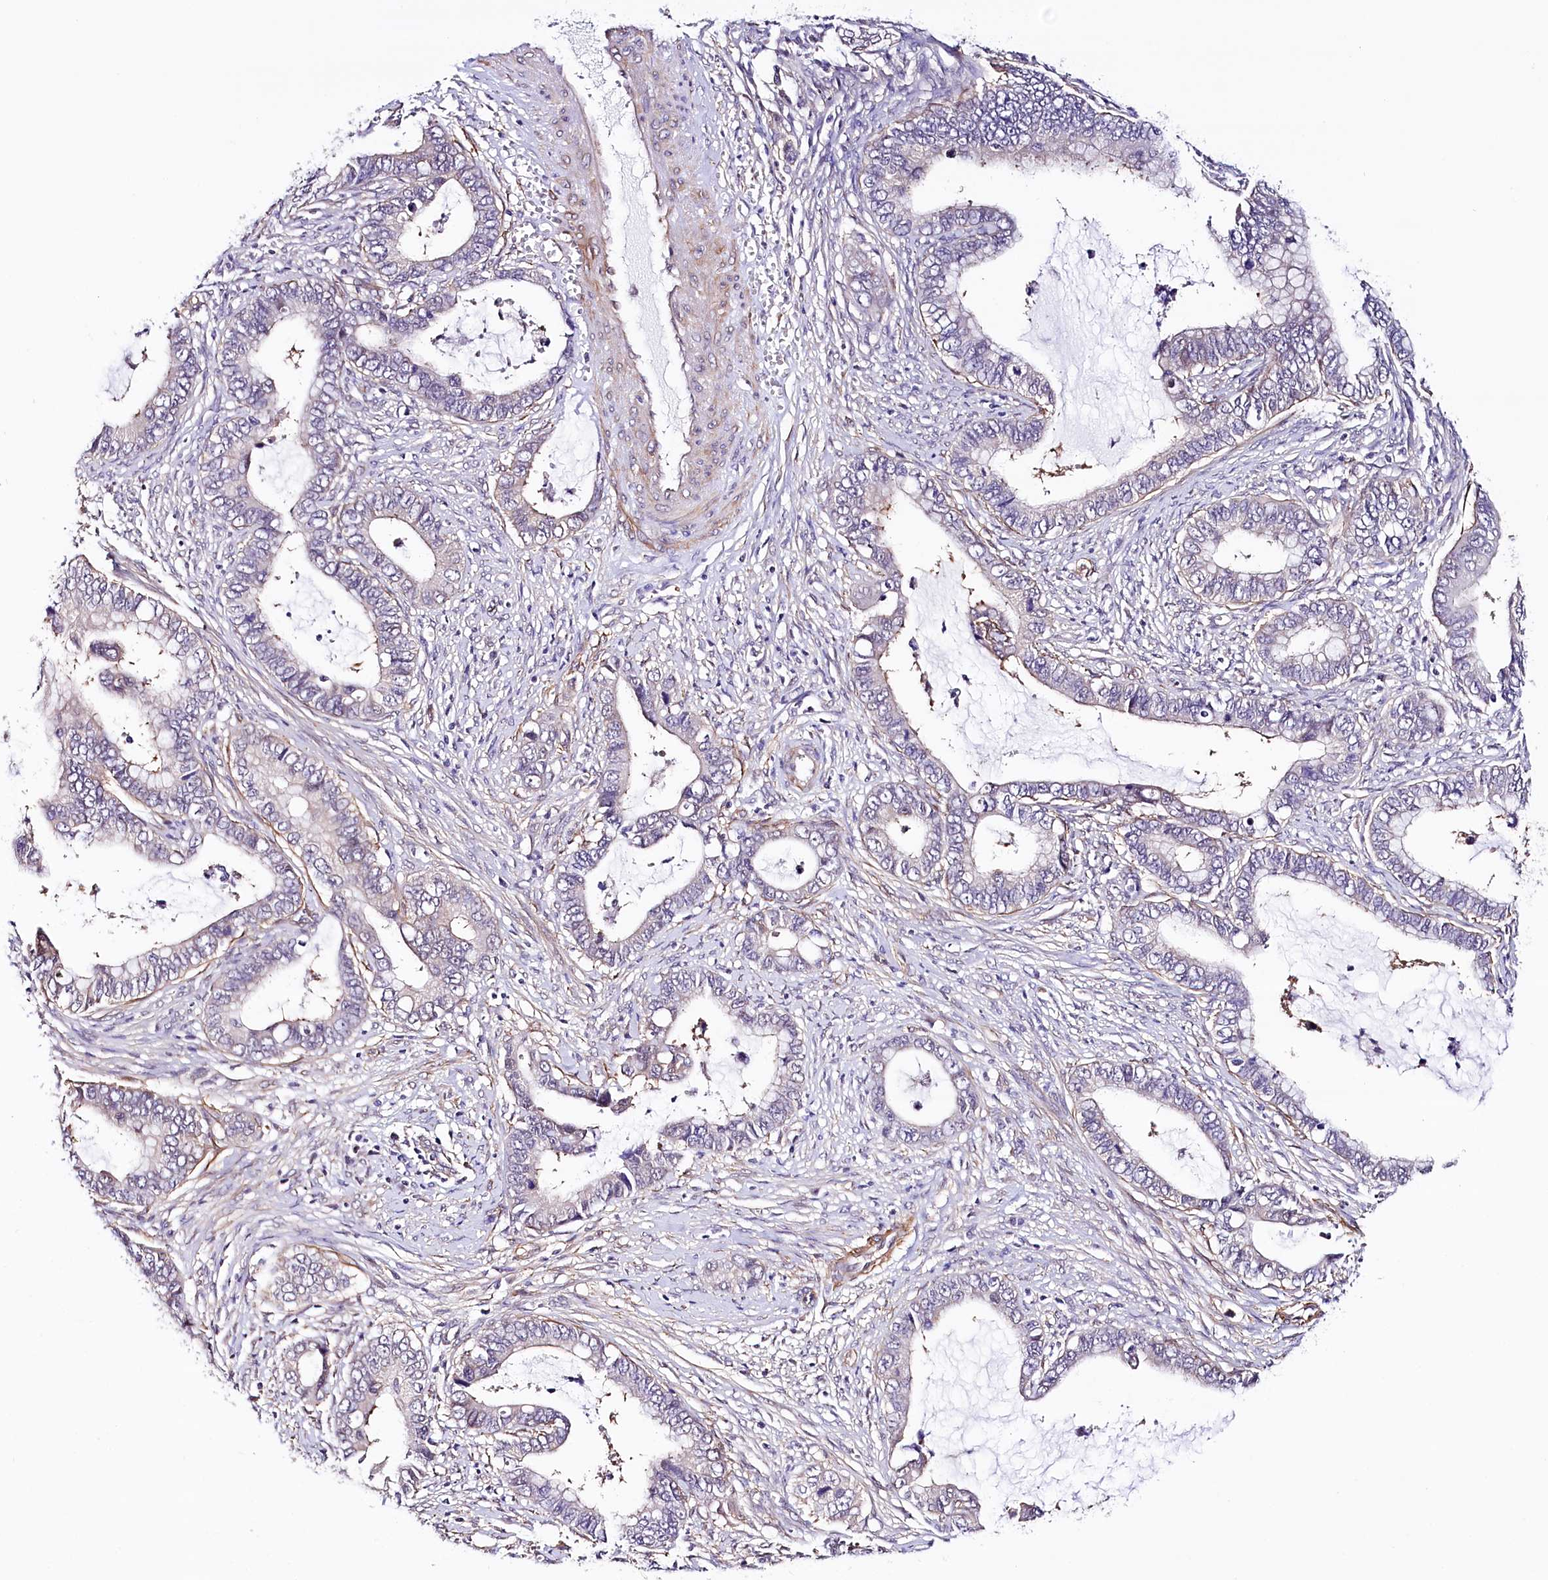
{"staining": {"intensity": "negative", "quantity": "none", "location": "none"}, "tissue": "cervical cancer", "cell_type": "Tumor cells", "image_type": "cancer", "snomed": [{"axis": "morphology", "description": "Adenocarcinoma, NOS"}, {"axis": "topography", "description": "Cervix"}], "caption": "Protein analysis of cervical adenocarcinoma displays no significant staining in tumor cells. (DAB (3,3'-diaminobenzidine) immunohistochemistry (IHC), high magnification).", "gene": "PPP2R5B", "patient": {"sex": "female", "age": 44}}